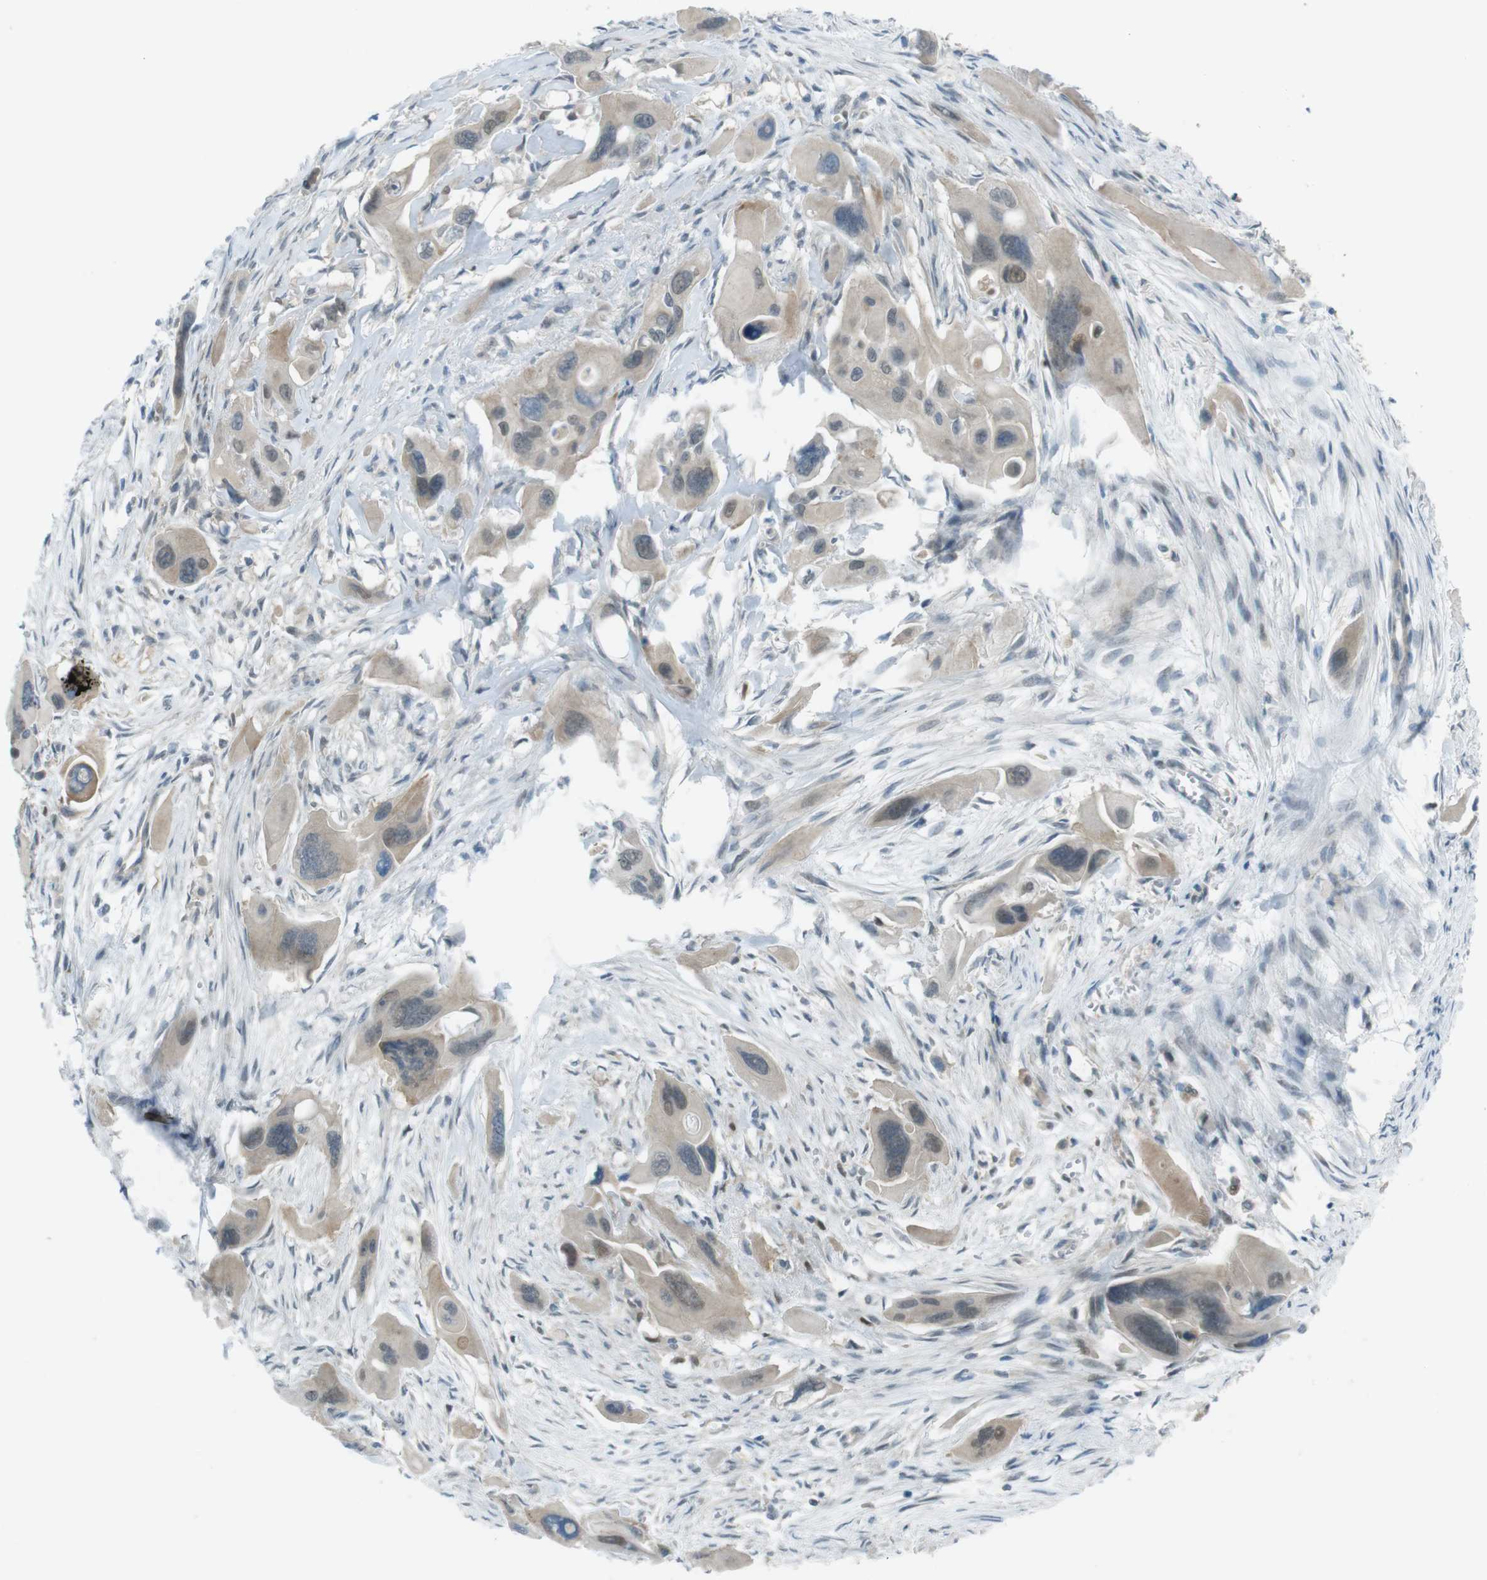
{"staining": {"intensity": "weak", "quantity": "<25%", "location": "nuclear"}, "tissue": "pancreatic cancer", "cell_type": "Tumor cells", "image_type": "cancer", "snomed": [{"axis": "morphology", "description": "Adenocarcinoma, NOS"}, {"axis": "topography", "description": "Pancreas"}], "caption": "DAB immunohistochemical staining of human pancreatic cancer (adenocarcinoma) demonstrates no significant expression in tumor cells.", "gene": "ZDHHC20", "patient": {"sex": "male", "age": 73}}